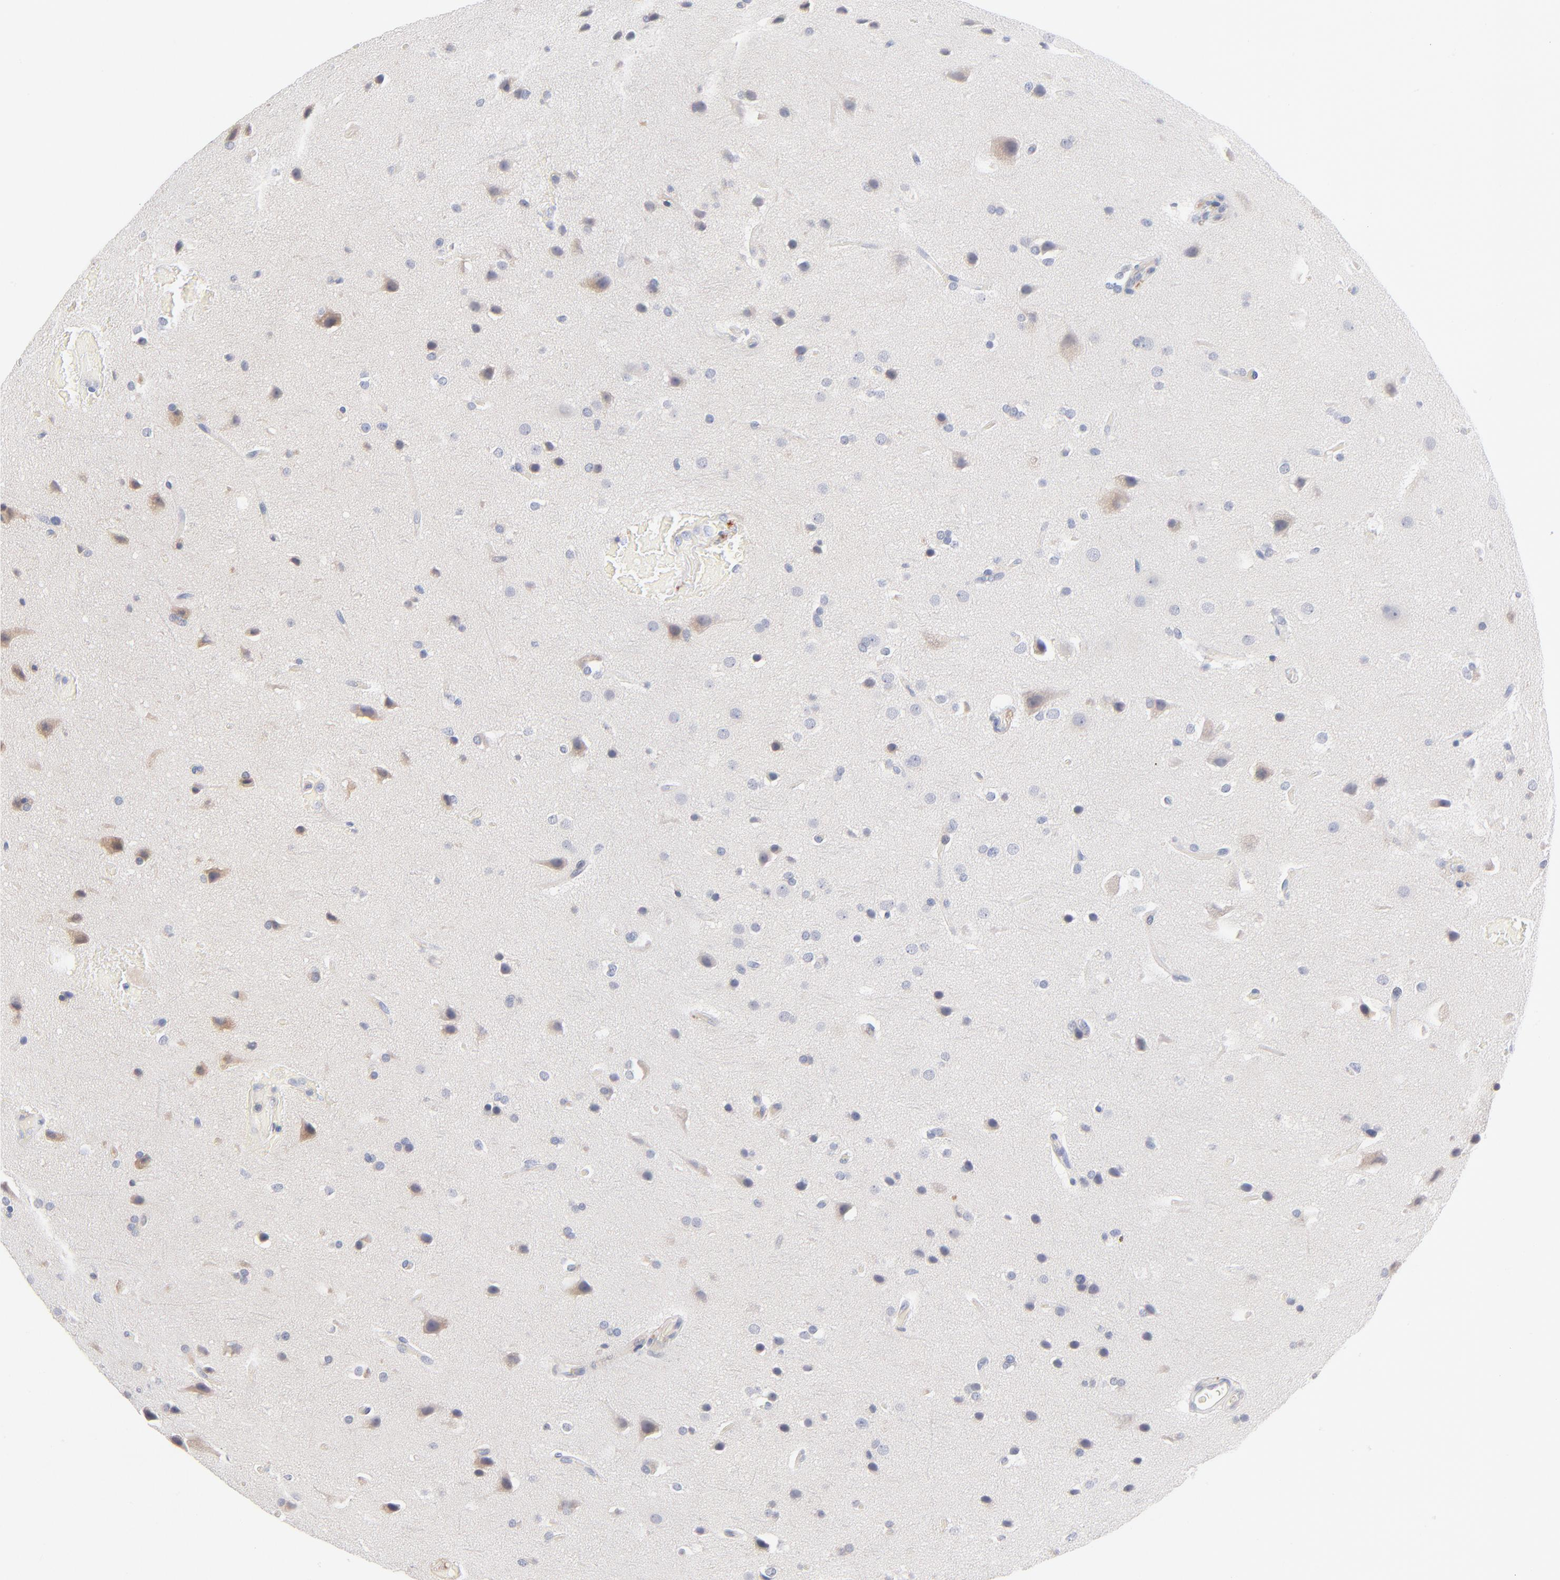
{"staining": {"intensity": "negative", "quantity": "none", "location": "none"}, "tissue": "glioma", "cell_type": "Tumor cells", "image_type": "cancer", "snomed": [{"axis": "morphology", "description": "Glioma, malignant, Low grade"}, {"axis": "topography", "description": "Cerebral cortex"}], "caption": "Protein analysis of glioma exhibits no significant staining in tumor cells. Brightfield microscopy of IHC stained with DAB (brown) and hematoxylin (blue), captured at high magnification.", "gene": "F12", "patient": {"sex": "female", "age": 47}}